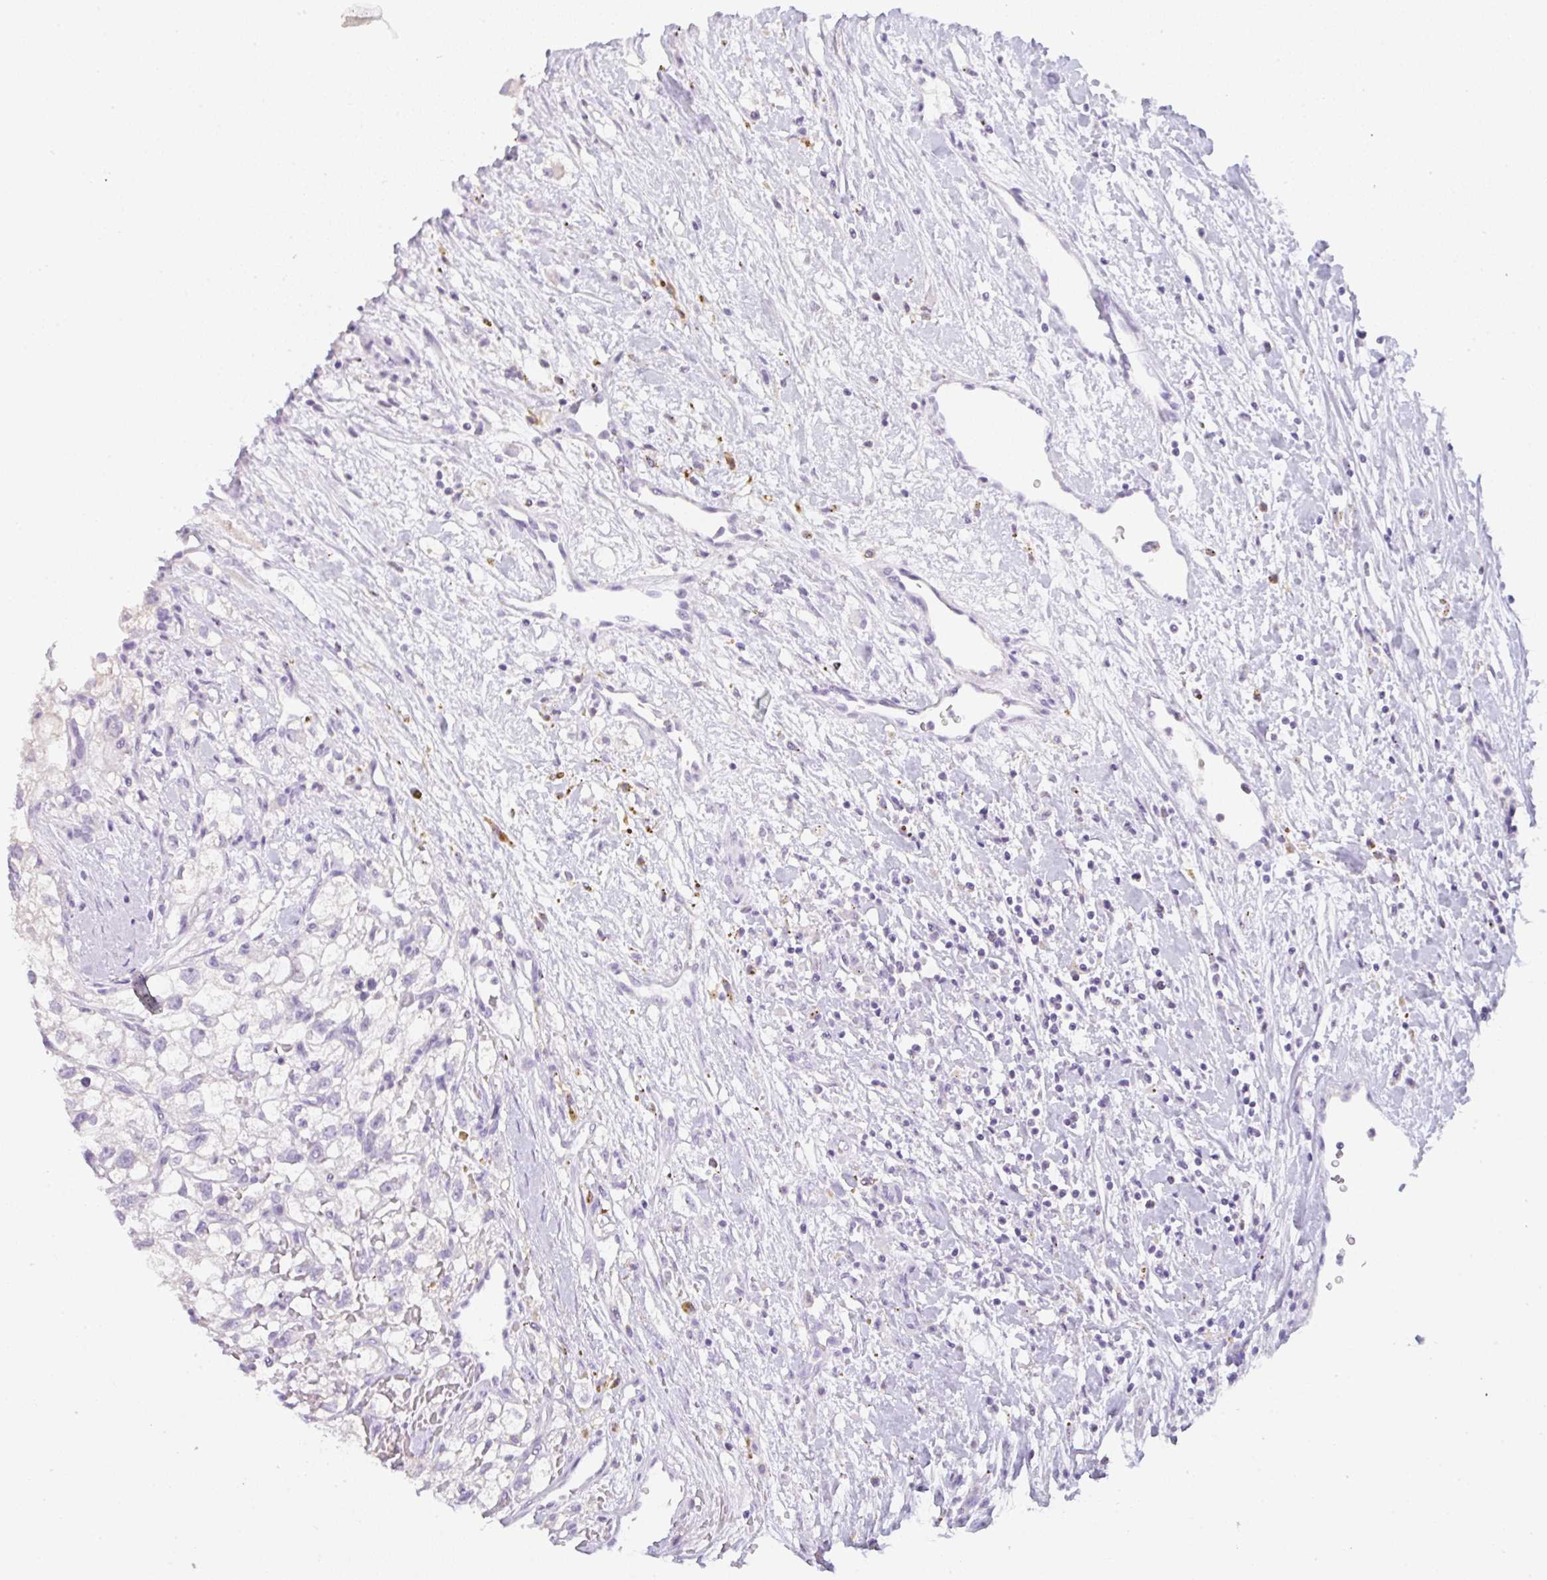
{"staining": {"intensity": "negative", "quantity": "none", "location": "none"}, "tissue": "renal cancer", "cell_type": "Tumor cells", "image_type": "cancer", "snomed": [{"axis": "morphology", "description": "Adenocarcinoma, NOS"}, {"axis": "topography", "description": "Kidney"}], "caption": "Tumor cells are negative for protein expression in human renal cancer (adenocarcinoma).", "gene": "LPAR4", "patient": {"sex": "male", "age": 59}}